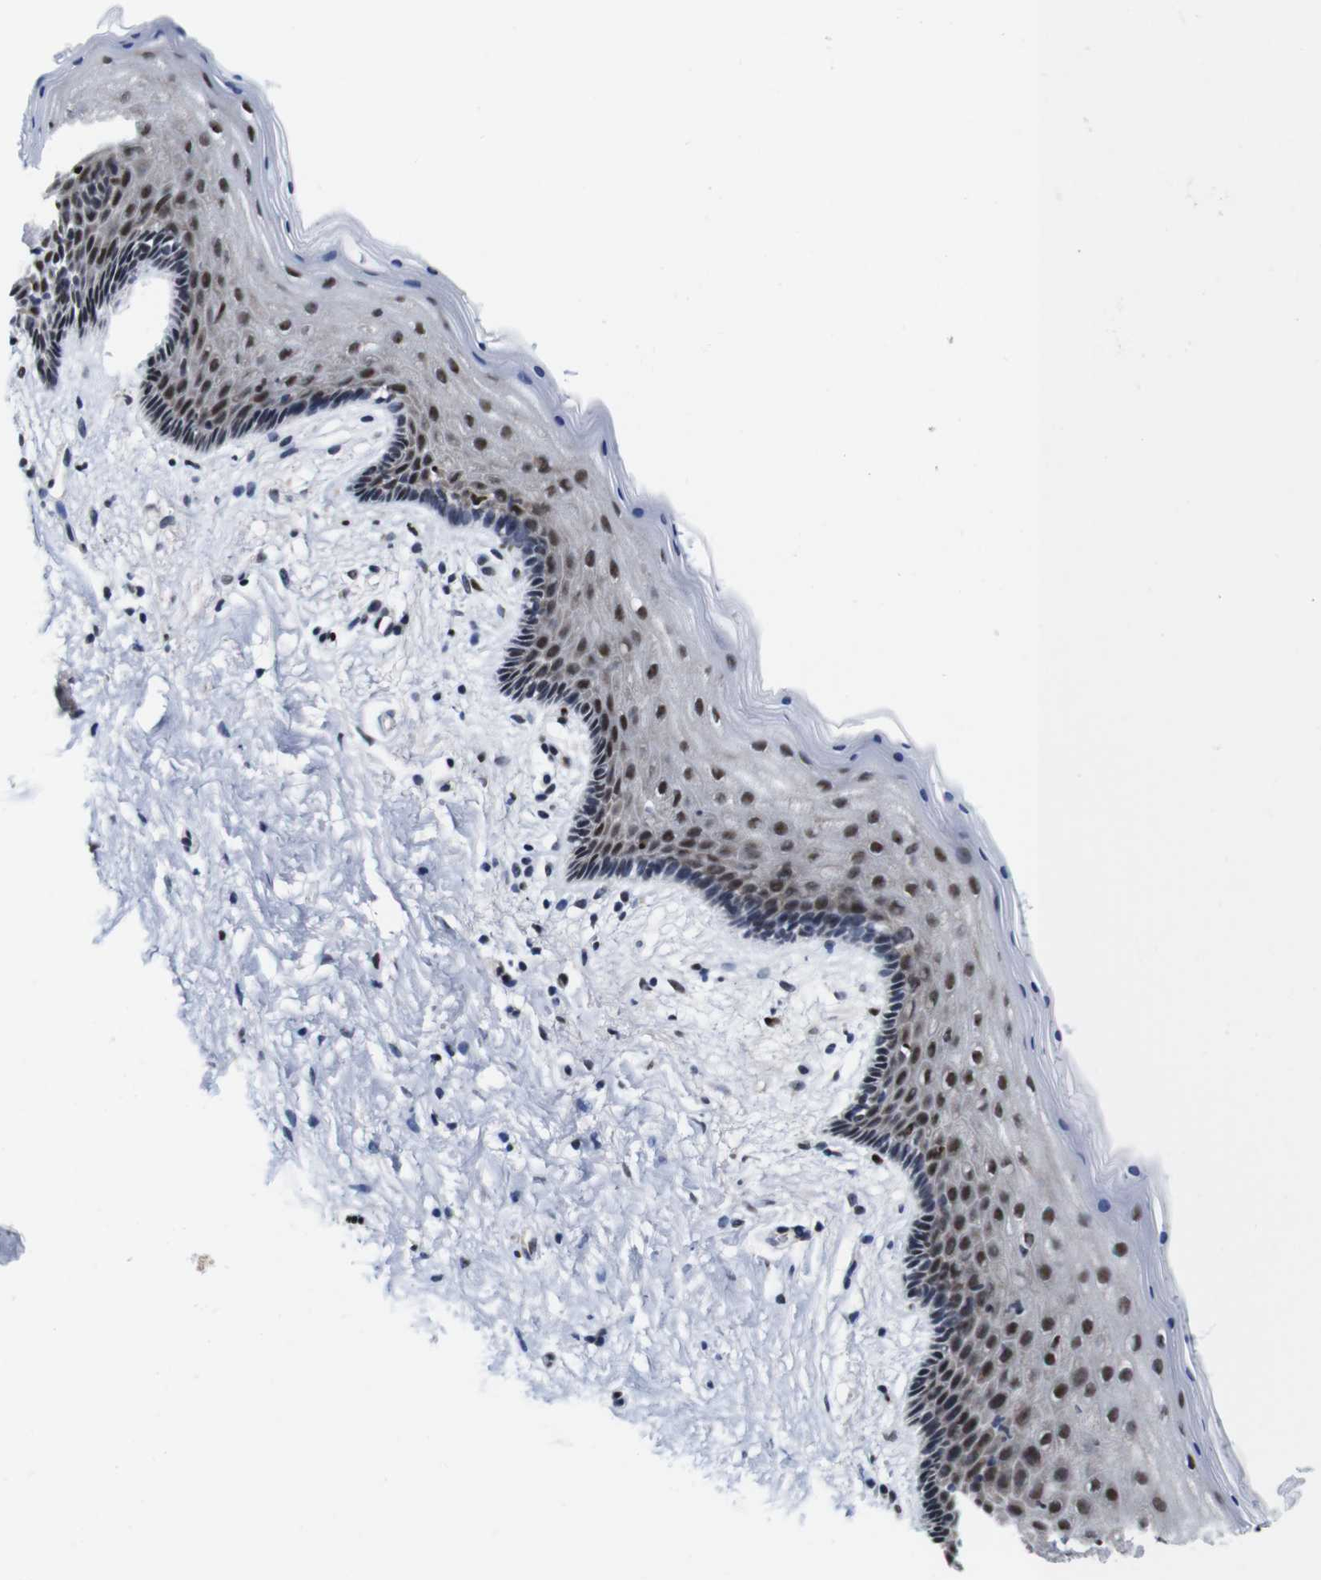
{"staining": {"intensity": "moderate", "quantity": "25%-75%", "location": "cytoplasmic/membranous,nuclear"}, "tissue": "vagina", "cell_type": "Squamous epithelial cells", "image_type": "normal", "snomed": [{"axis": "morphology", "description": "Normal tissue, NOS"}, {"axis": "topography", "description": "Vagina"}], "caption": "IHC of normal vagina exhibits medium levels of moderate cytoplasmic/membranous,nuclear positivity in approximately 25%-75% of squamous epithelial cells.", "gene": "GATA6", "patient": {"sex": "female", "age": 44}}